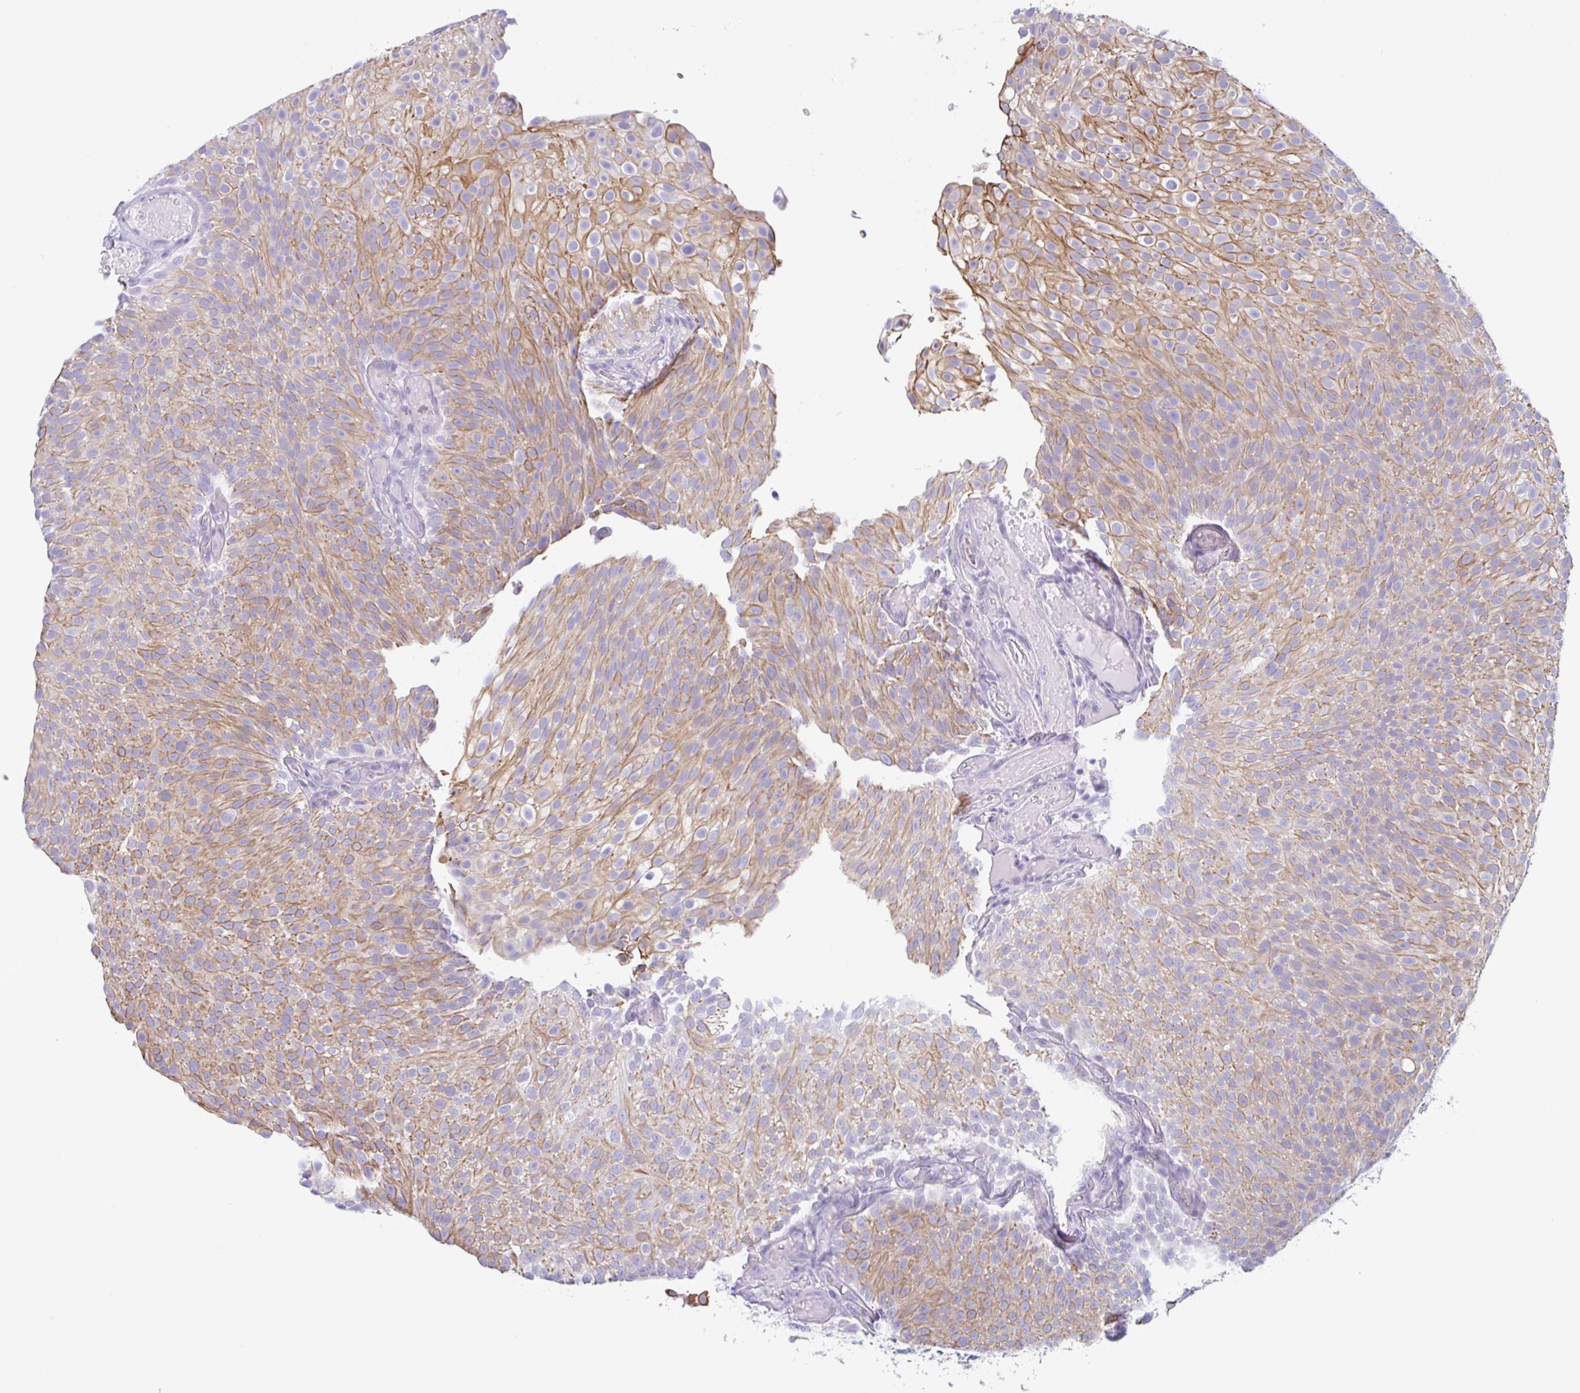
{"staining": {"intensity": "moderate", "quantity": ">75%", "location": "cytoplasmic/membranous"}, "tissue": "urothelial cancer", "cell_type": "Tumor cells", "image_type": "cancer", "snomed": [{"axis": "morphology", "description": "Urothelial carcinoma, Low grade"}, {"axis": "topography", "description": "Urinary bladder"}], "caption": "Brown immunohistochemical staining in urothelial cancer reveals moderate cytoplasmic/membranous expression in approximately >75% of tumor cells.", "gene": "DTWD2", "patient": {"sex": "male", "age": 78}}